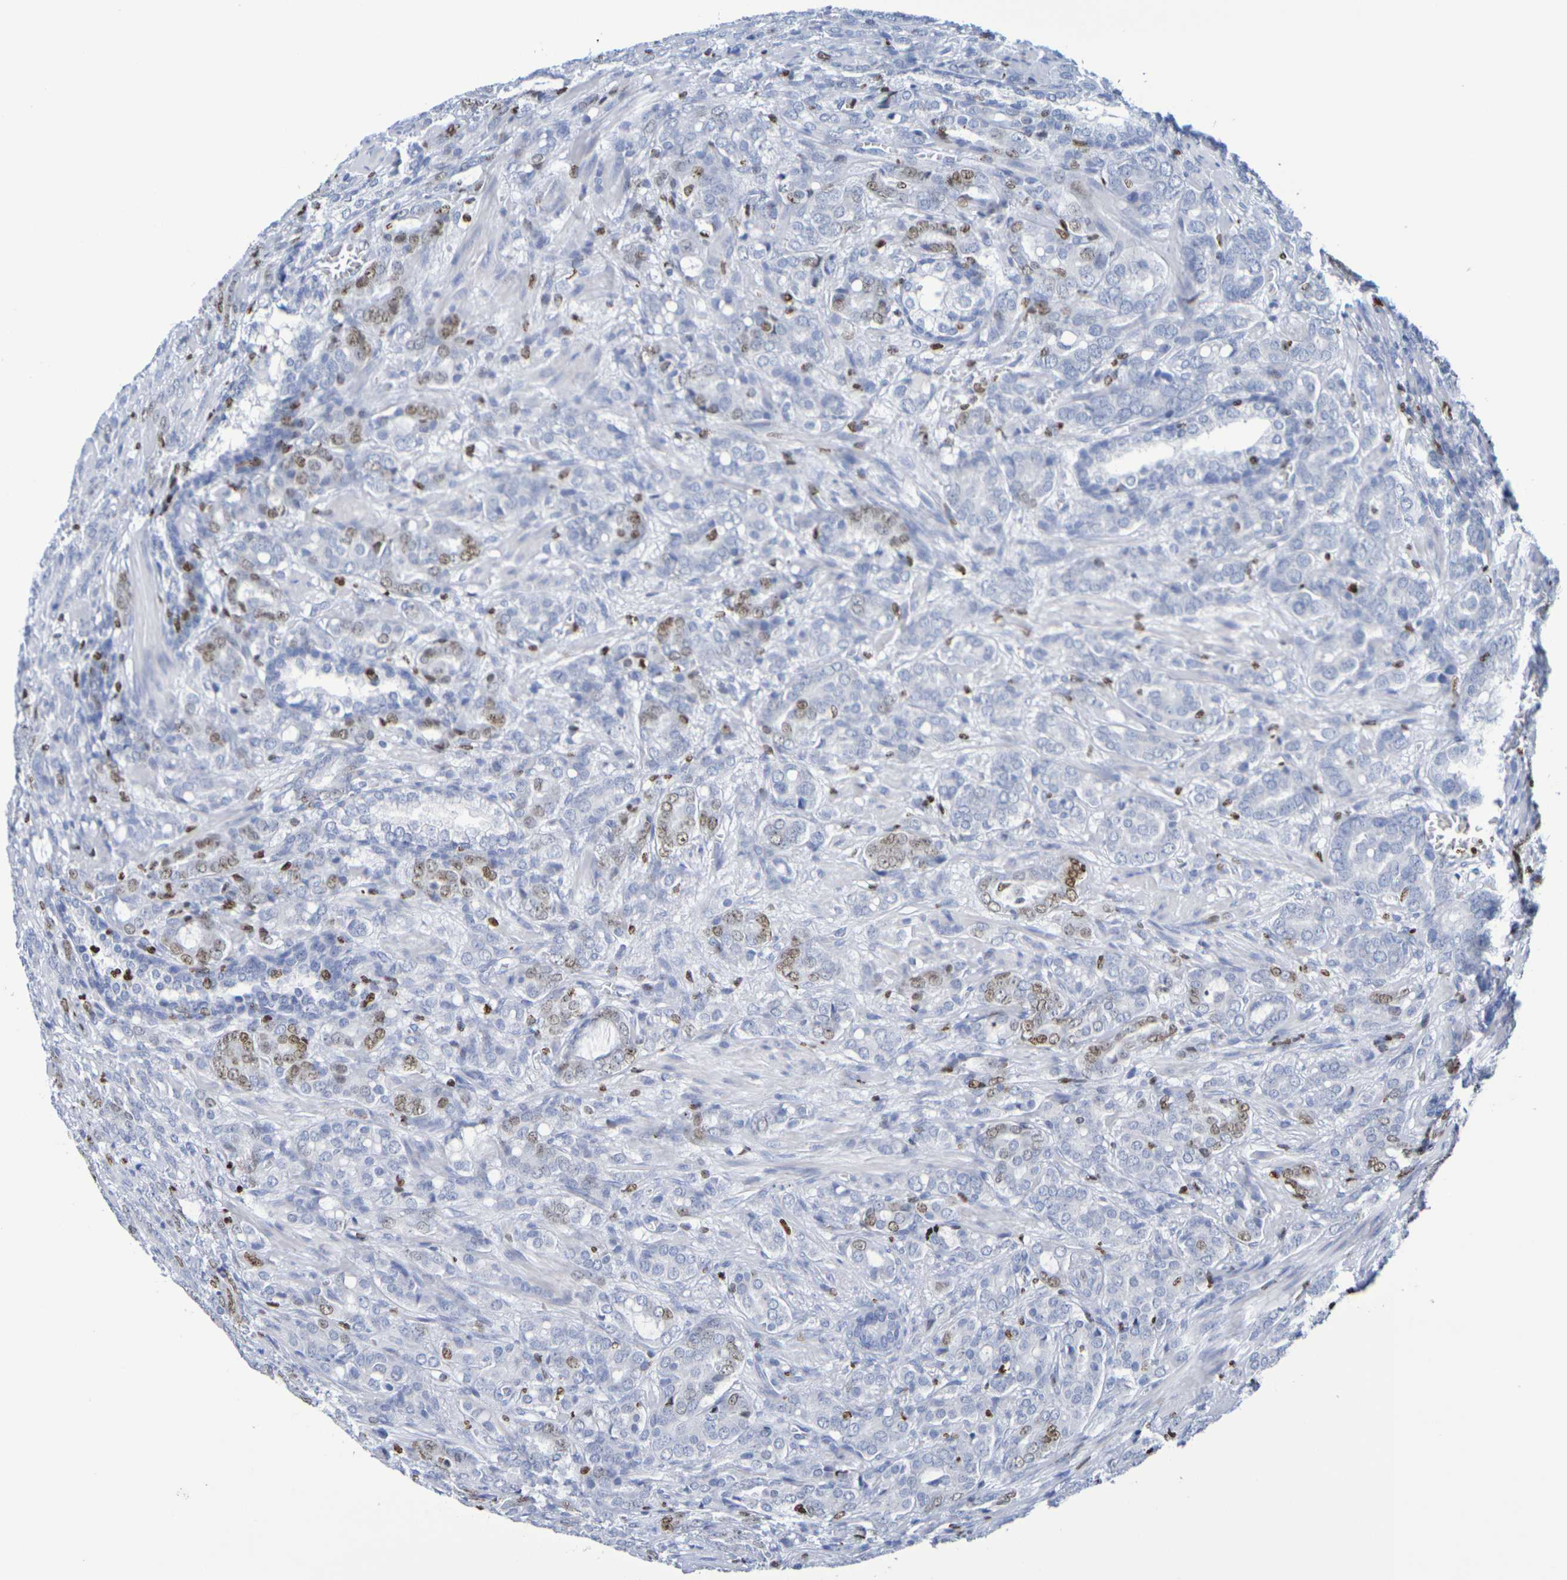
{"staining": {"intensity": "moderate", "quantity": "<25%", "location": "nuclear"}, "tissue": "prostate cancer", "cell_type": "Tumor cells", "image_type": "cancer", "snomed": [{"axis": "morphology", "description": "Adenocarcinoma, High grade"}, {"axis": "topography", "description": "Prostate"}], "caption": "Brown immunohistochemical staining in high-grade adenocarcinoma (prostate) demonstrates moderate nuclear expression in about <25% of tumor cells.", "gene": "H1-5", "patient": {"sex": "male", "age": 64}}